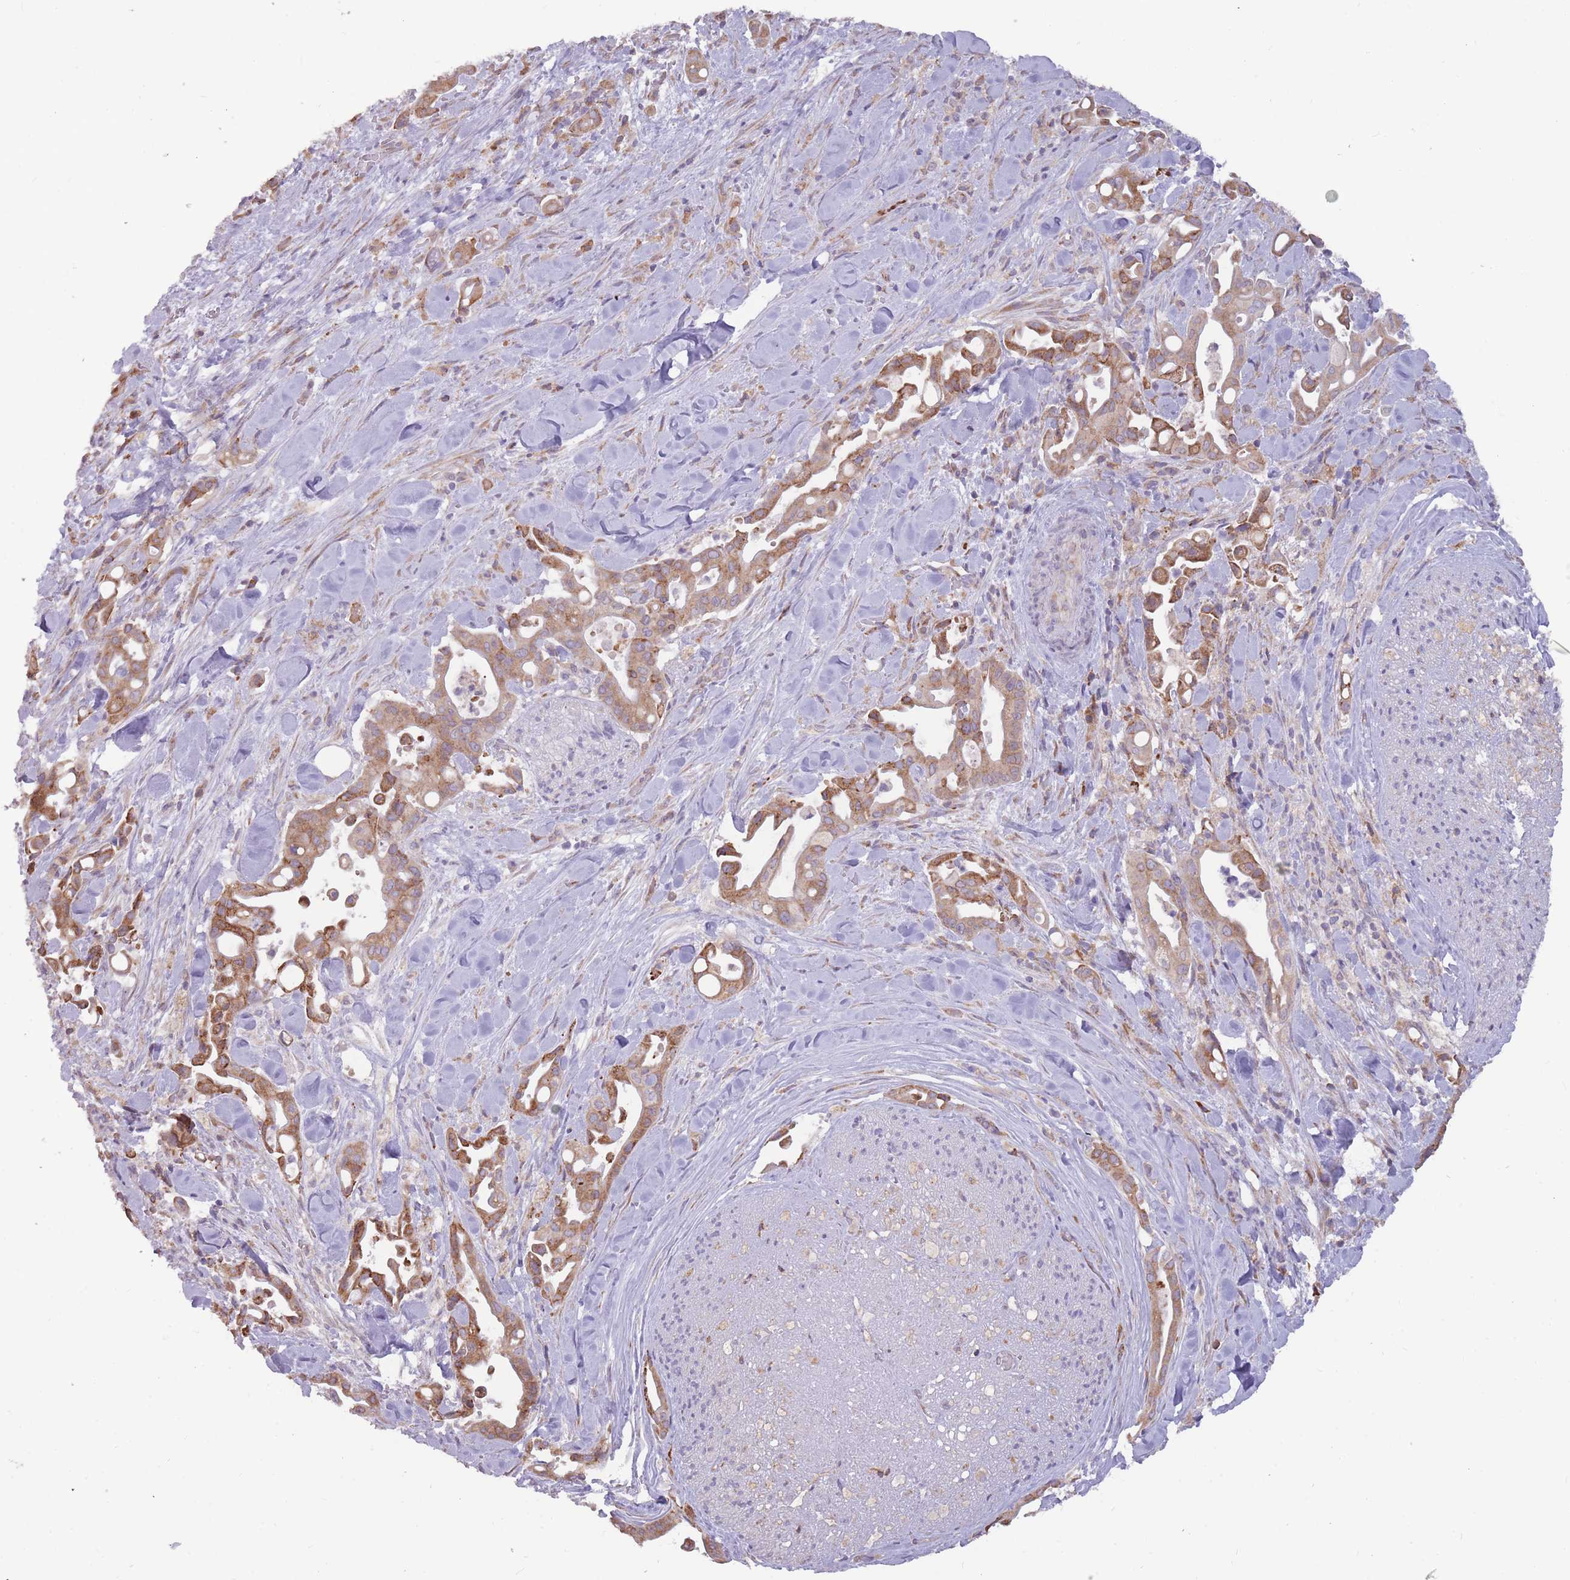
{"staining": {"intensity": "moderate", "quantity": ">75%", "location": "cytoplasmic/membranous"}, "tissue": "liver cancer", "cell_type": "Tumor cells", "image_type": "cancer", "snomed": [{"axis": "morphology", "description": "Cholangiocarcinoma"}, {"axis": "topography", "description": "Liver"}], "caption": "DAB immunohistochemical staining of human liver cancer displays moderate cytoplasmic/membranous protein staining in about >75% of tumor cells. (DAB IHC with brightfield microscopy, high magnification).", "gene": "TRAPPC5", "patient": {"sex": "female", "age": 68}}